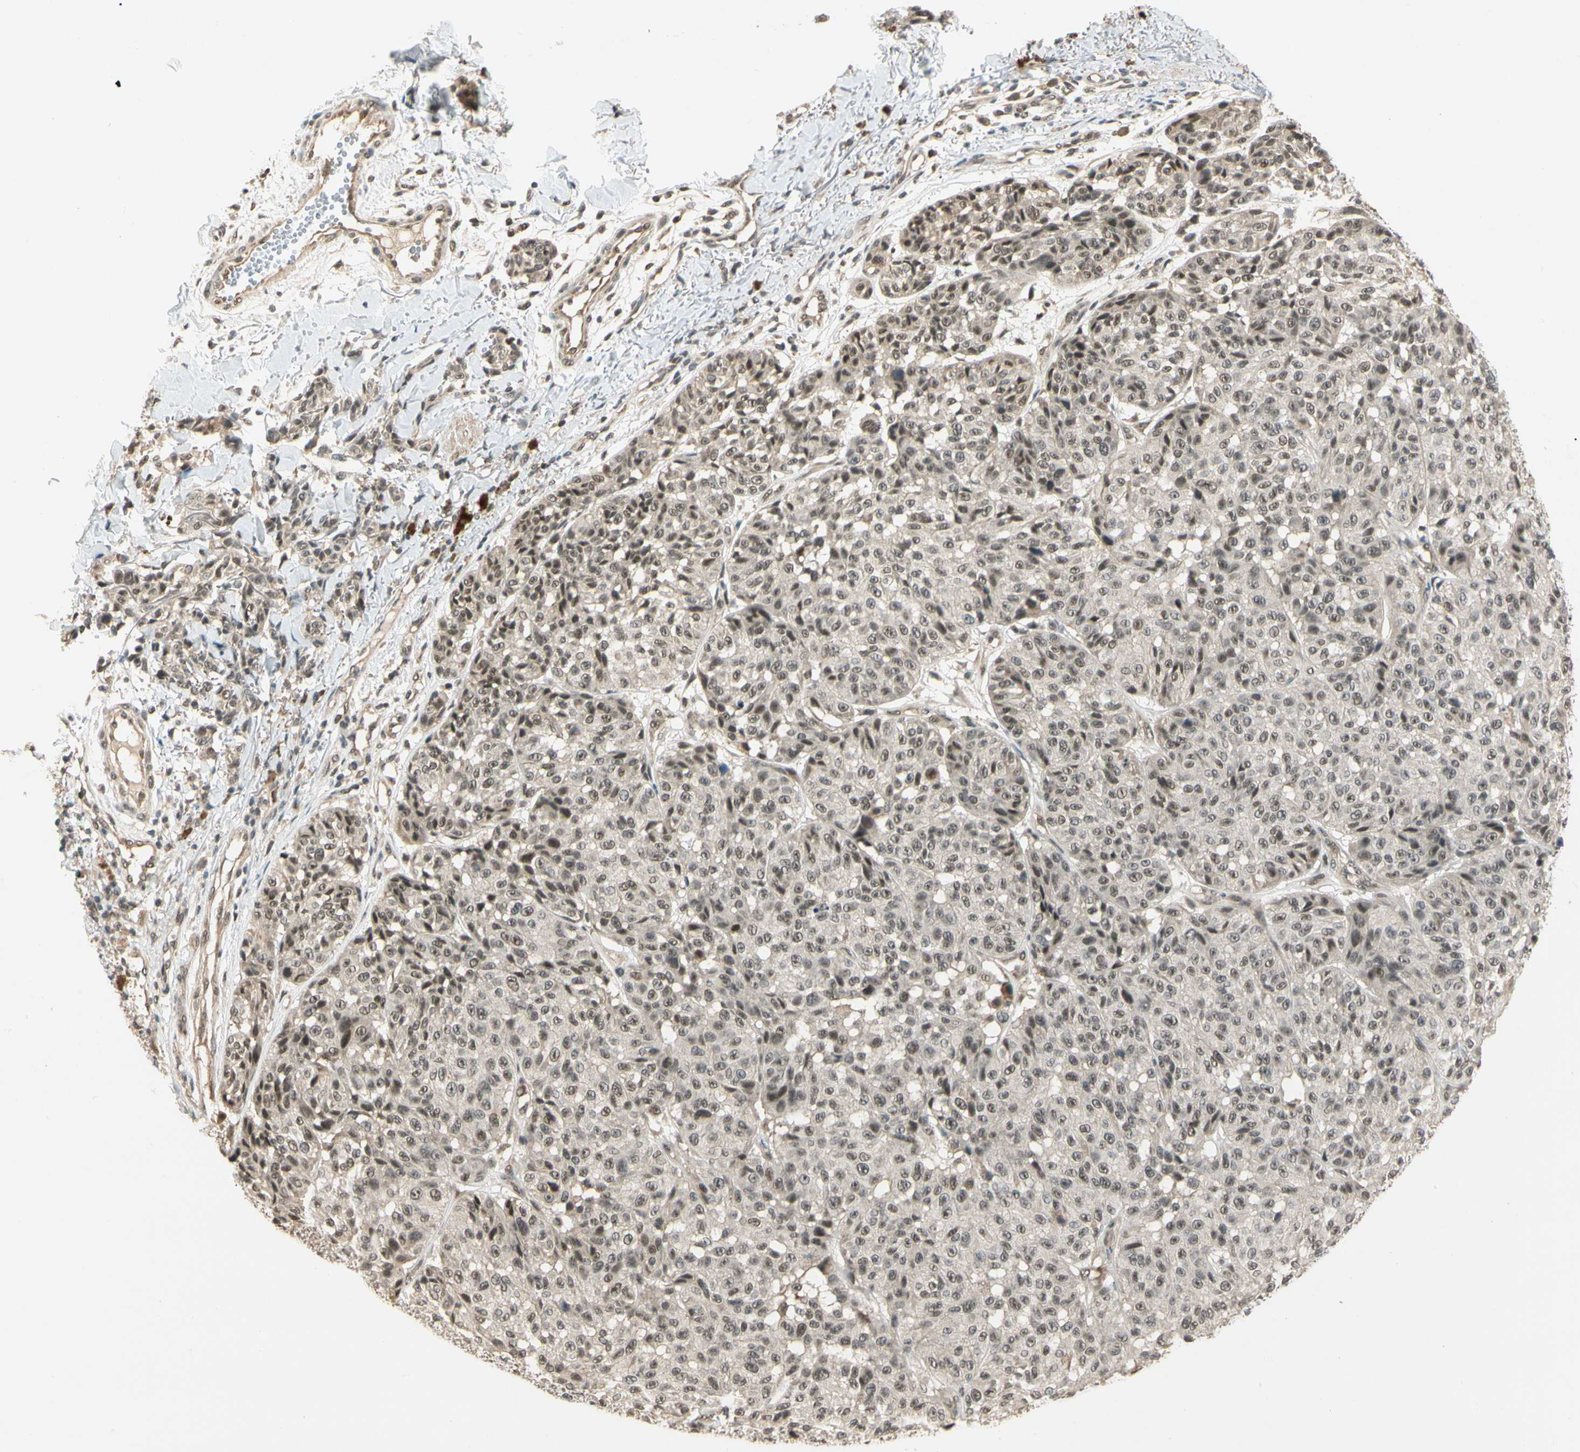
{"staining": {"intensity": "weak", "quantity": ">75%", "location": "nuclear"}, "tissue": "melanoma", "cell_type": "Tumor cells", "image_type": "cancer", "snomed": [{"axis": "morphology", "description": "Malignant melanoma, NOS"}, {"axis": "topography", "description": "Skin"}], "caption": "Malignant melanoma stained for a protein exhibits weak nuclear positivity in tumor cells.", "gene": "ZSCAN12", "patient": {"sex": "female", "age": 46}}